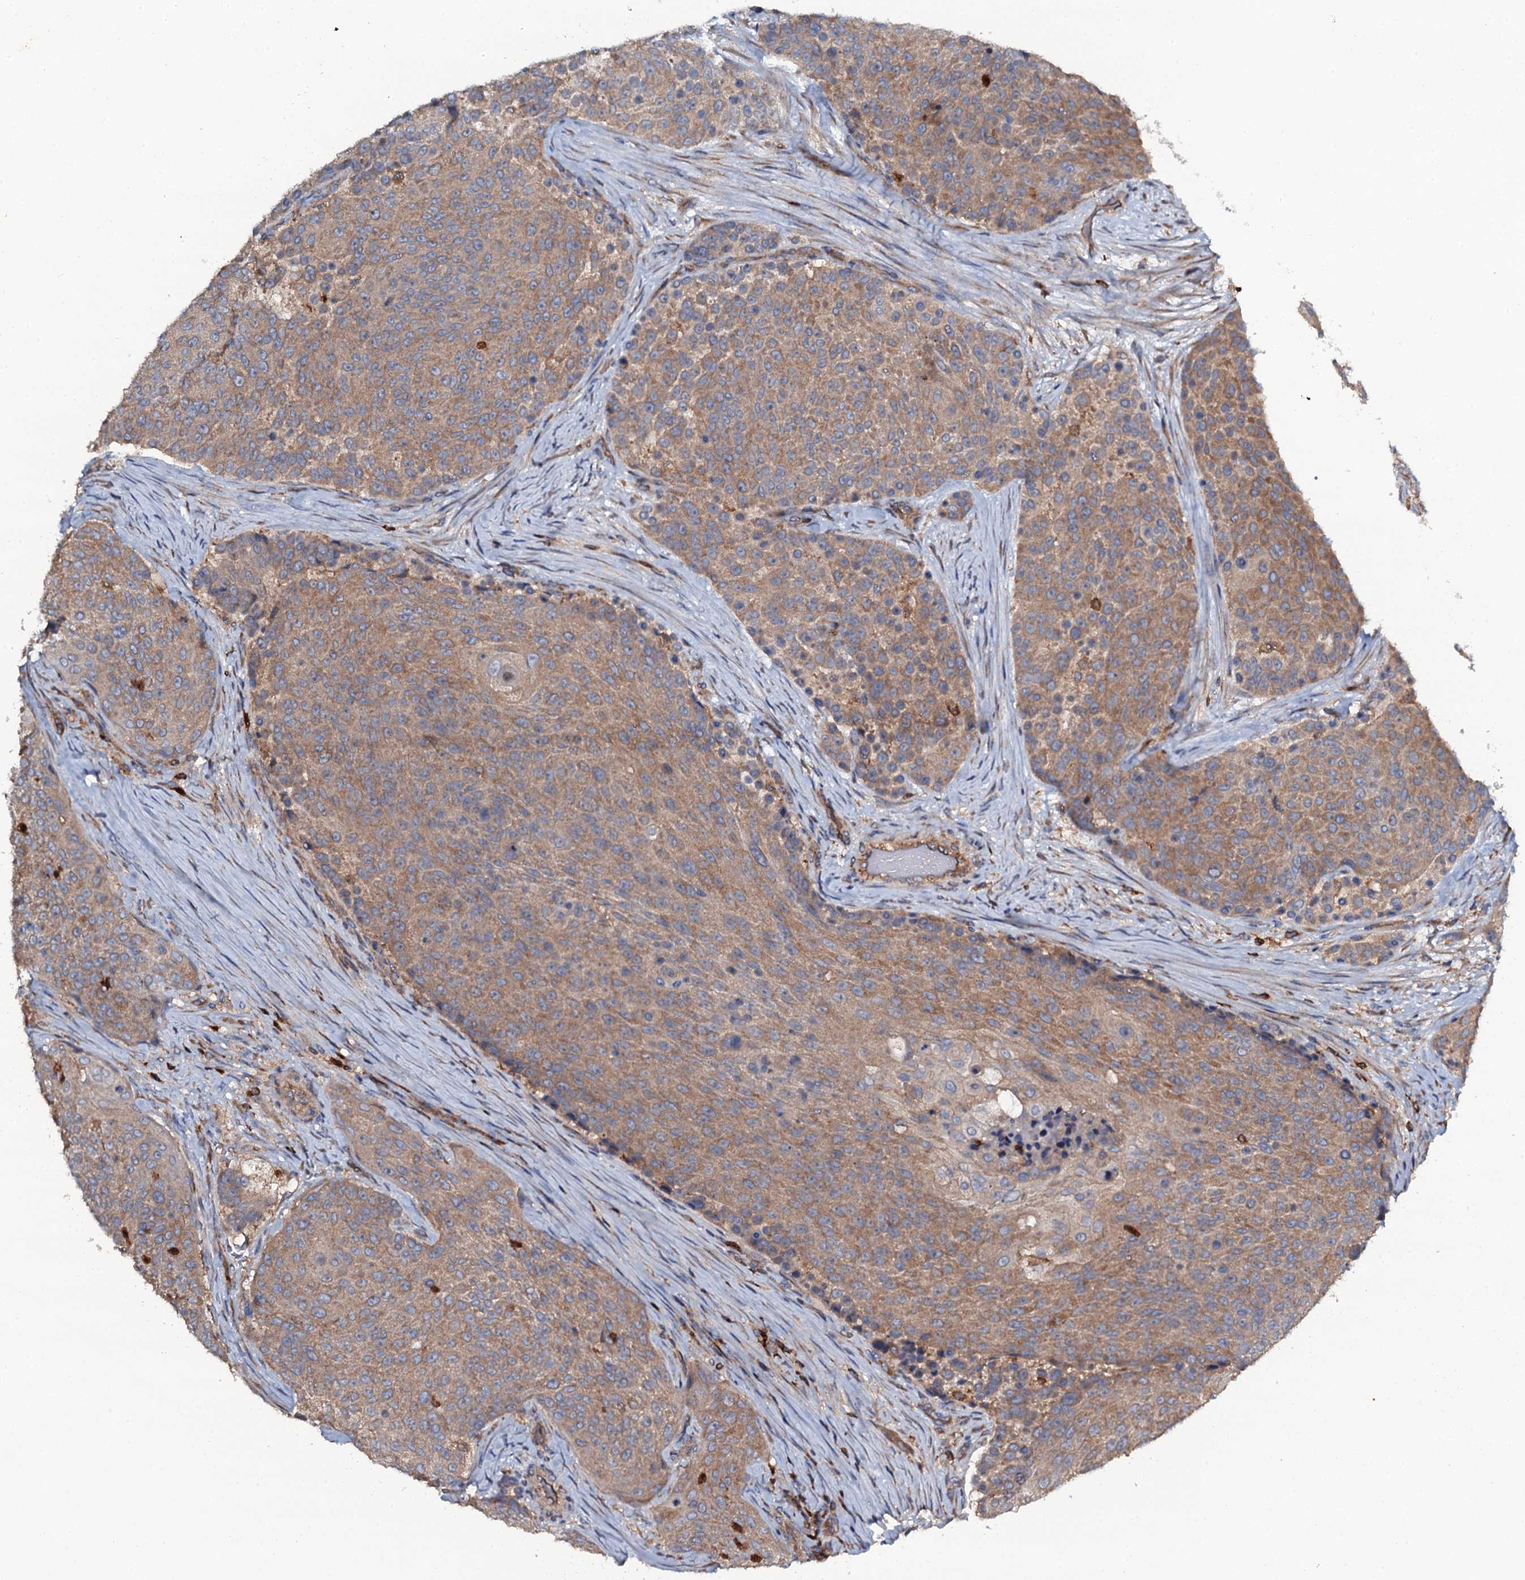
{"staining": {"intensity": "moderate", "quantity": ">75%", "location": "cytoplasmic/membranous"}, "tissue": "urothelial cancer", "cell_type": "Tumor cells", "image_type": "cancer", "snomed": [{"axis": "morphology", "description": "Urothelial carcinoma, High grade"}, {"axis": "topography", "description": "Urinary bladder"}], "caption": "Protein positivity by immunohistochemistry (IHC) demonstrates moderate cytoplasmic/membranous staining in approximately >75% of tumor cells in urothelial cancer.", "gene": "GRK2", "patient": {"sex": "female", "age": 63}}